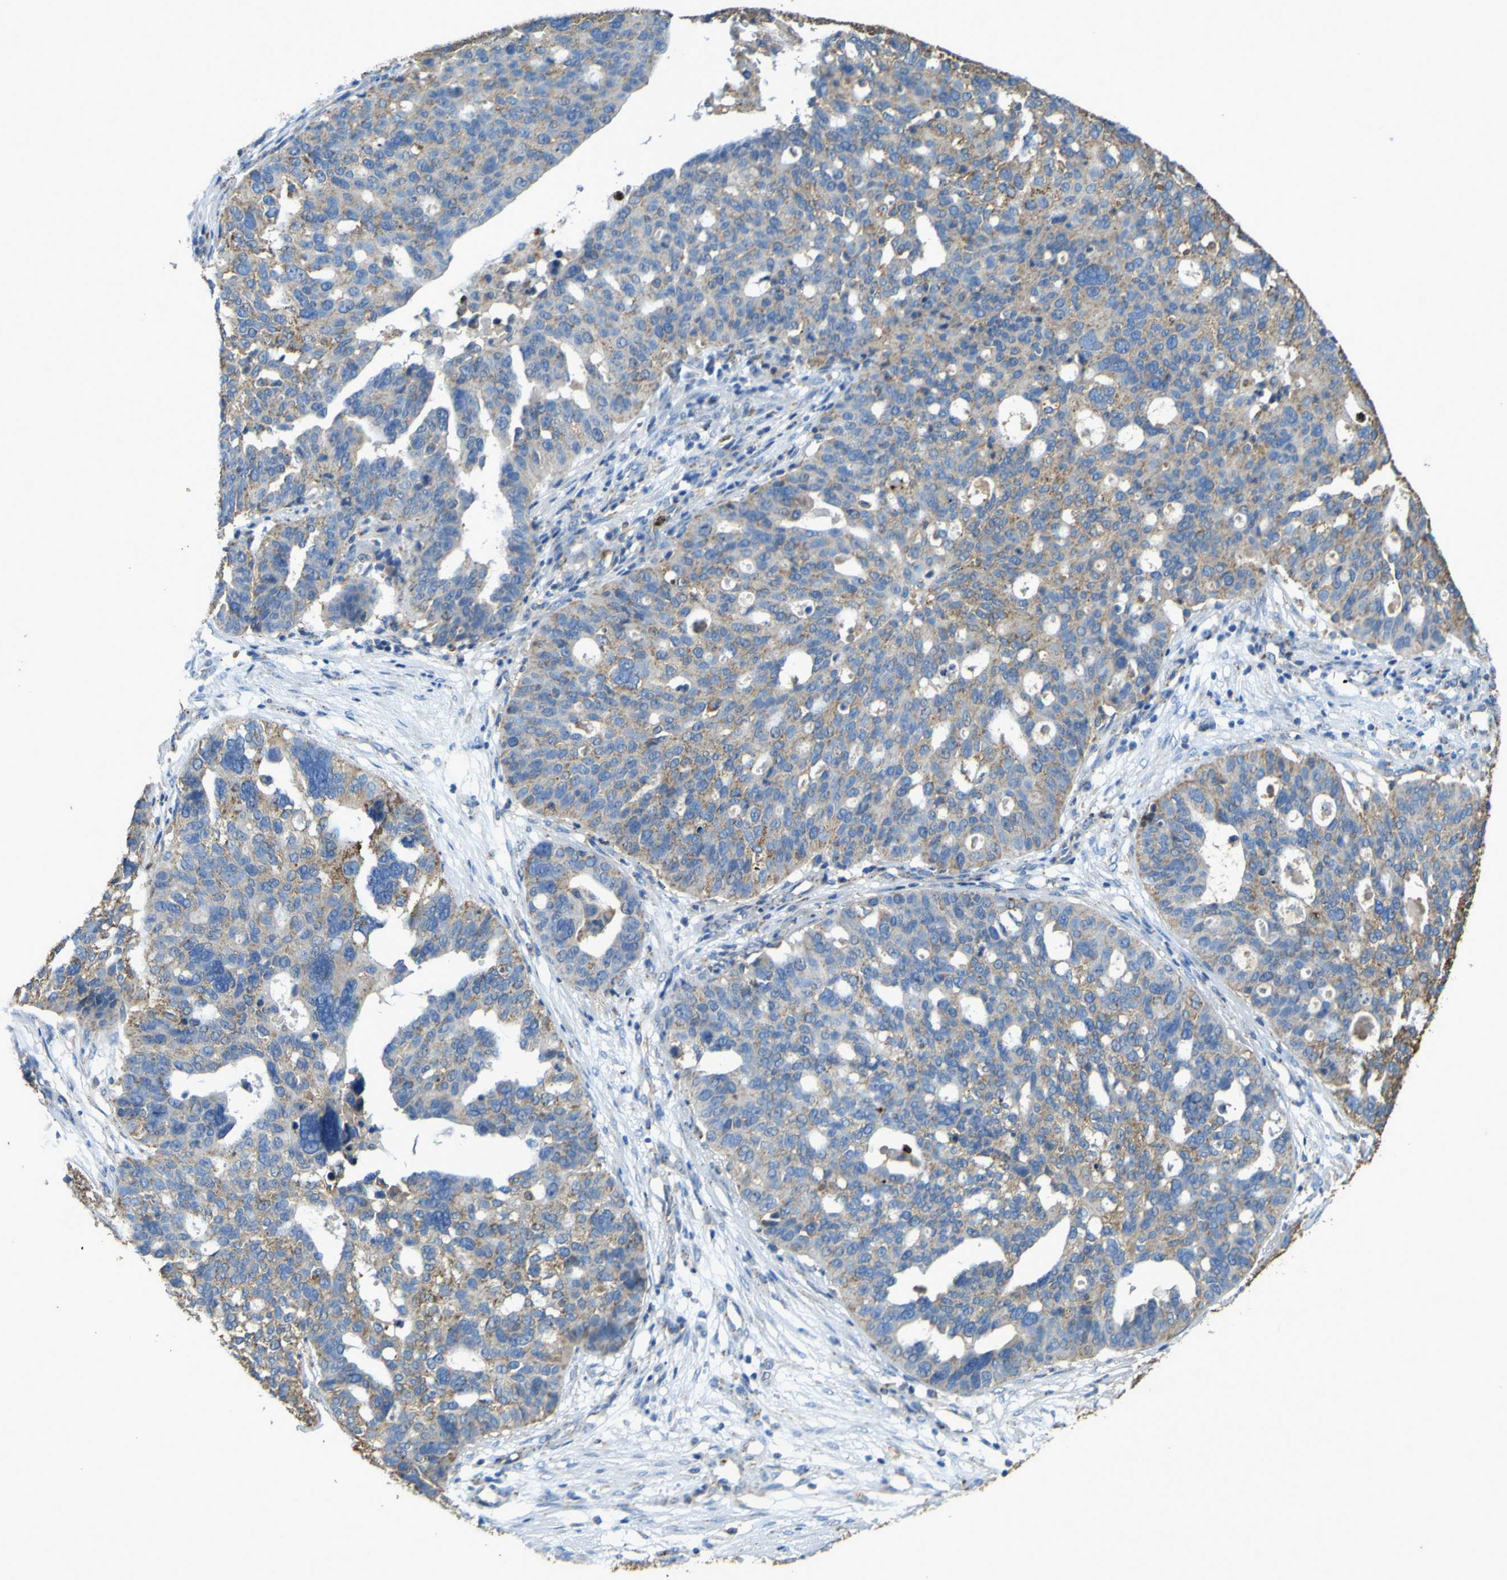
{"staining": {"intensity": "moderate", "quantity": "25%-75%", "location": "cytoplasmic/membranous"}, "tissue": "ovarian cancer", "cell_type": "Tumor cells", "image_type": "cancer", "snomed": [{"axis": "morphology", "description": "Cystadenocarcinoma, serous, NOS"}, {"axis": "topography", "description": "Ovary"}], "caption": "This micrograph exhibits serous cystadenocarcinoma (ovarian) stained with immunohistochemistry (IHC) to label a protein in brown. The cytoplasmic/membranous of tumor cells show moderate positivity for the protein. Nuclei are counter-stained blue.", "gene": "ACSL3", "patient": {"sex": "female", "age": 59}}